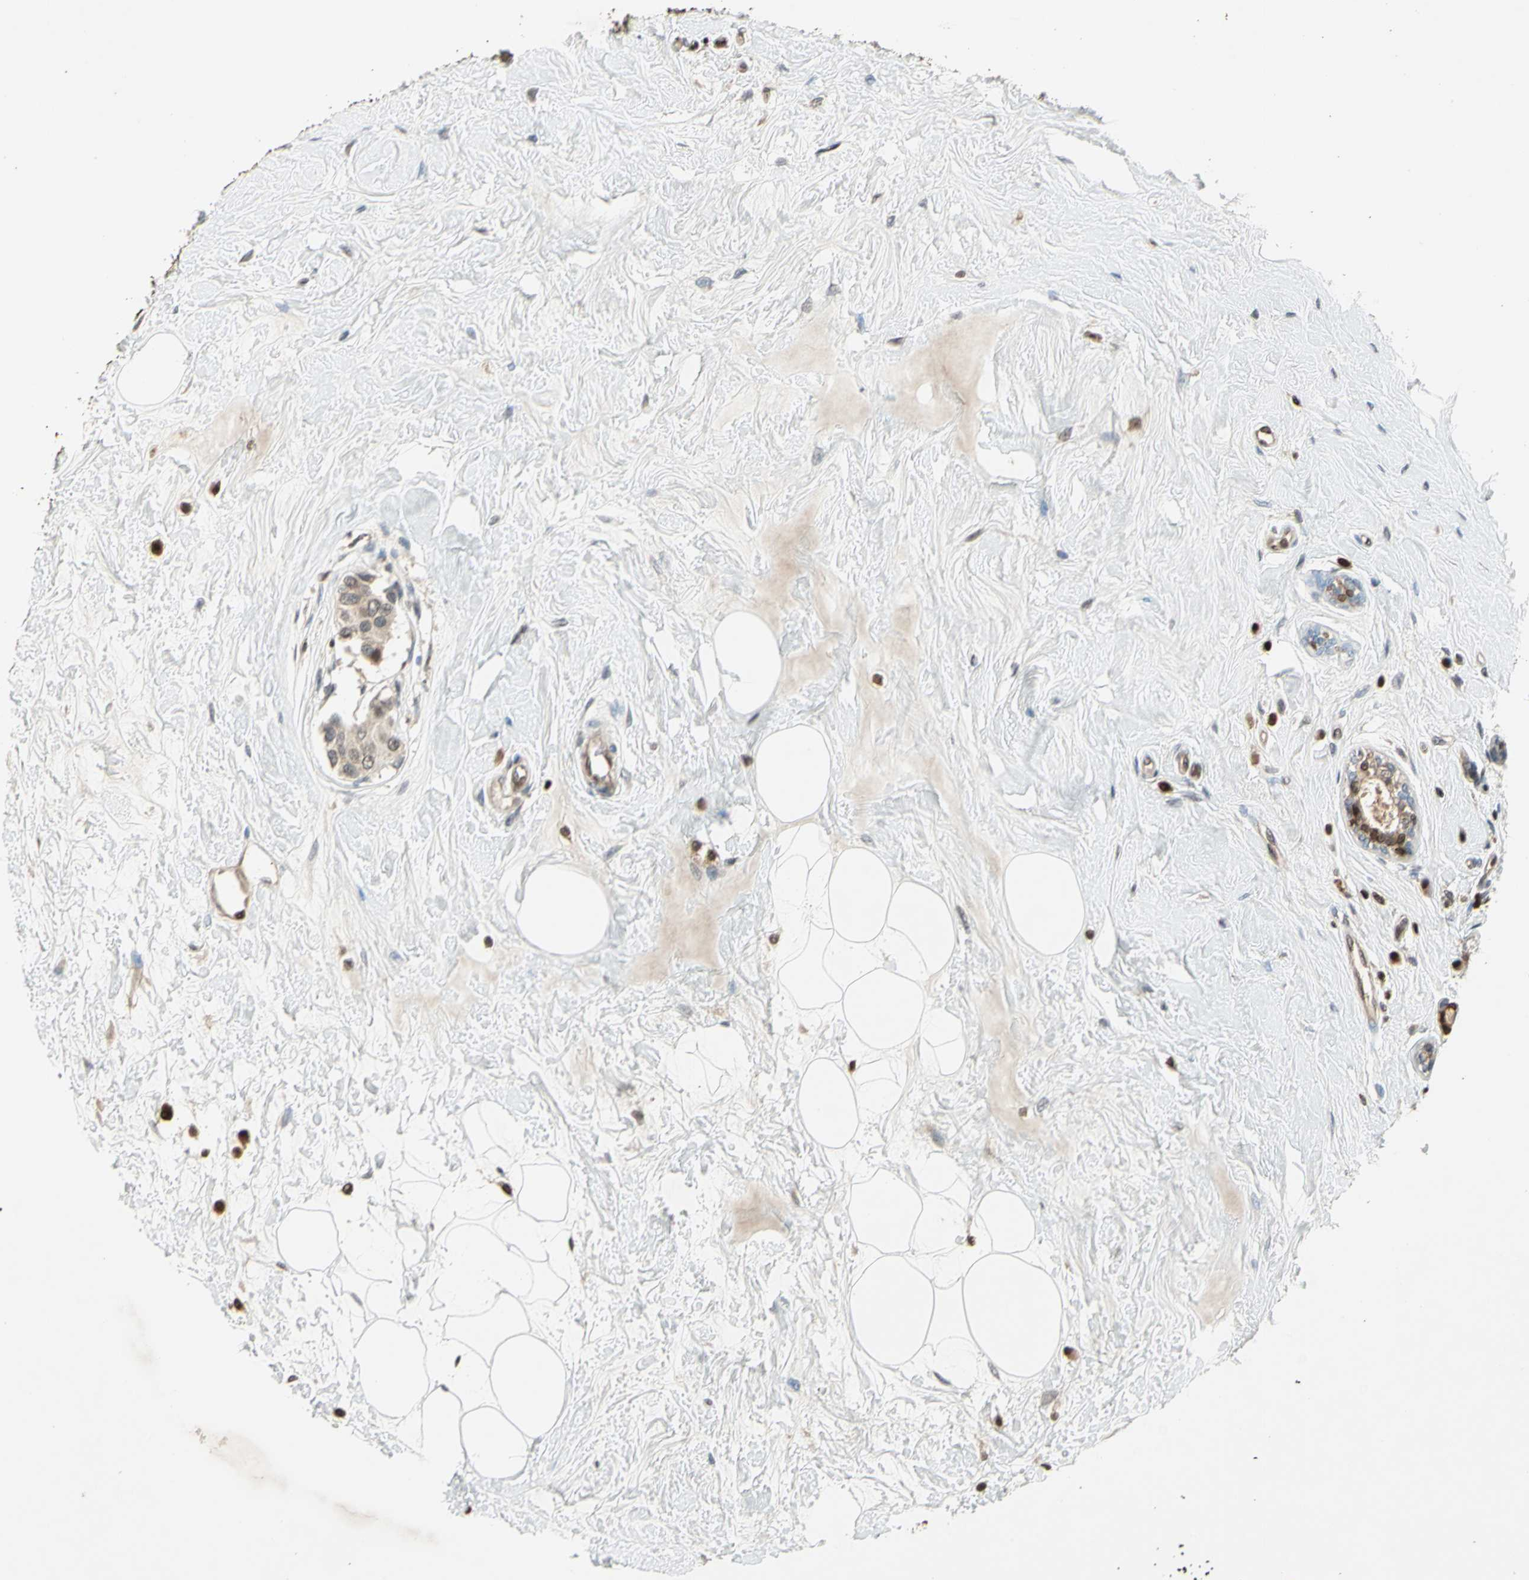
{"staining": {"intensity": "negative", "quantity": "none", "location": "none"}, "tissue": "breast cancer", "cell_type": "Tumor cells", "image_type": "cancer", "snomed": [{"axis": "morphology", "description": "Normal tissue, NOS"}, {"axis": "morphology", "description": "Duct carcinoma"}, {"axis": "topography", "description": "Breast"}], "caption": "DAB immunohistochemical staining of human breast infiltrating ductal carcinoma exhibits no significant expression in tumor cells.", "gene": "GSR", "patient": {"sex": "female", "age": 39}}